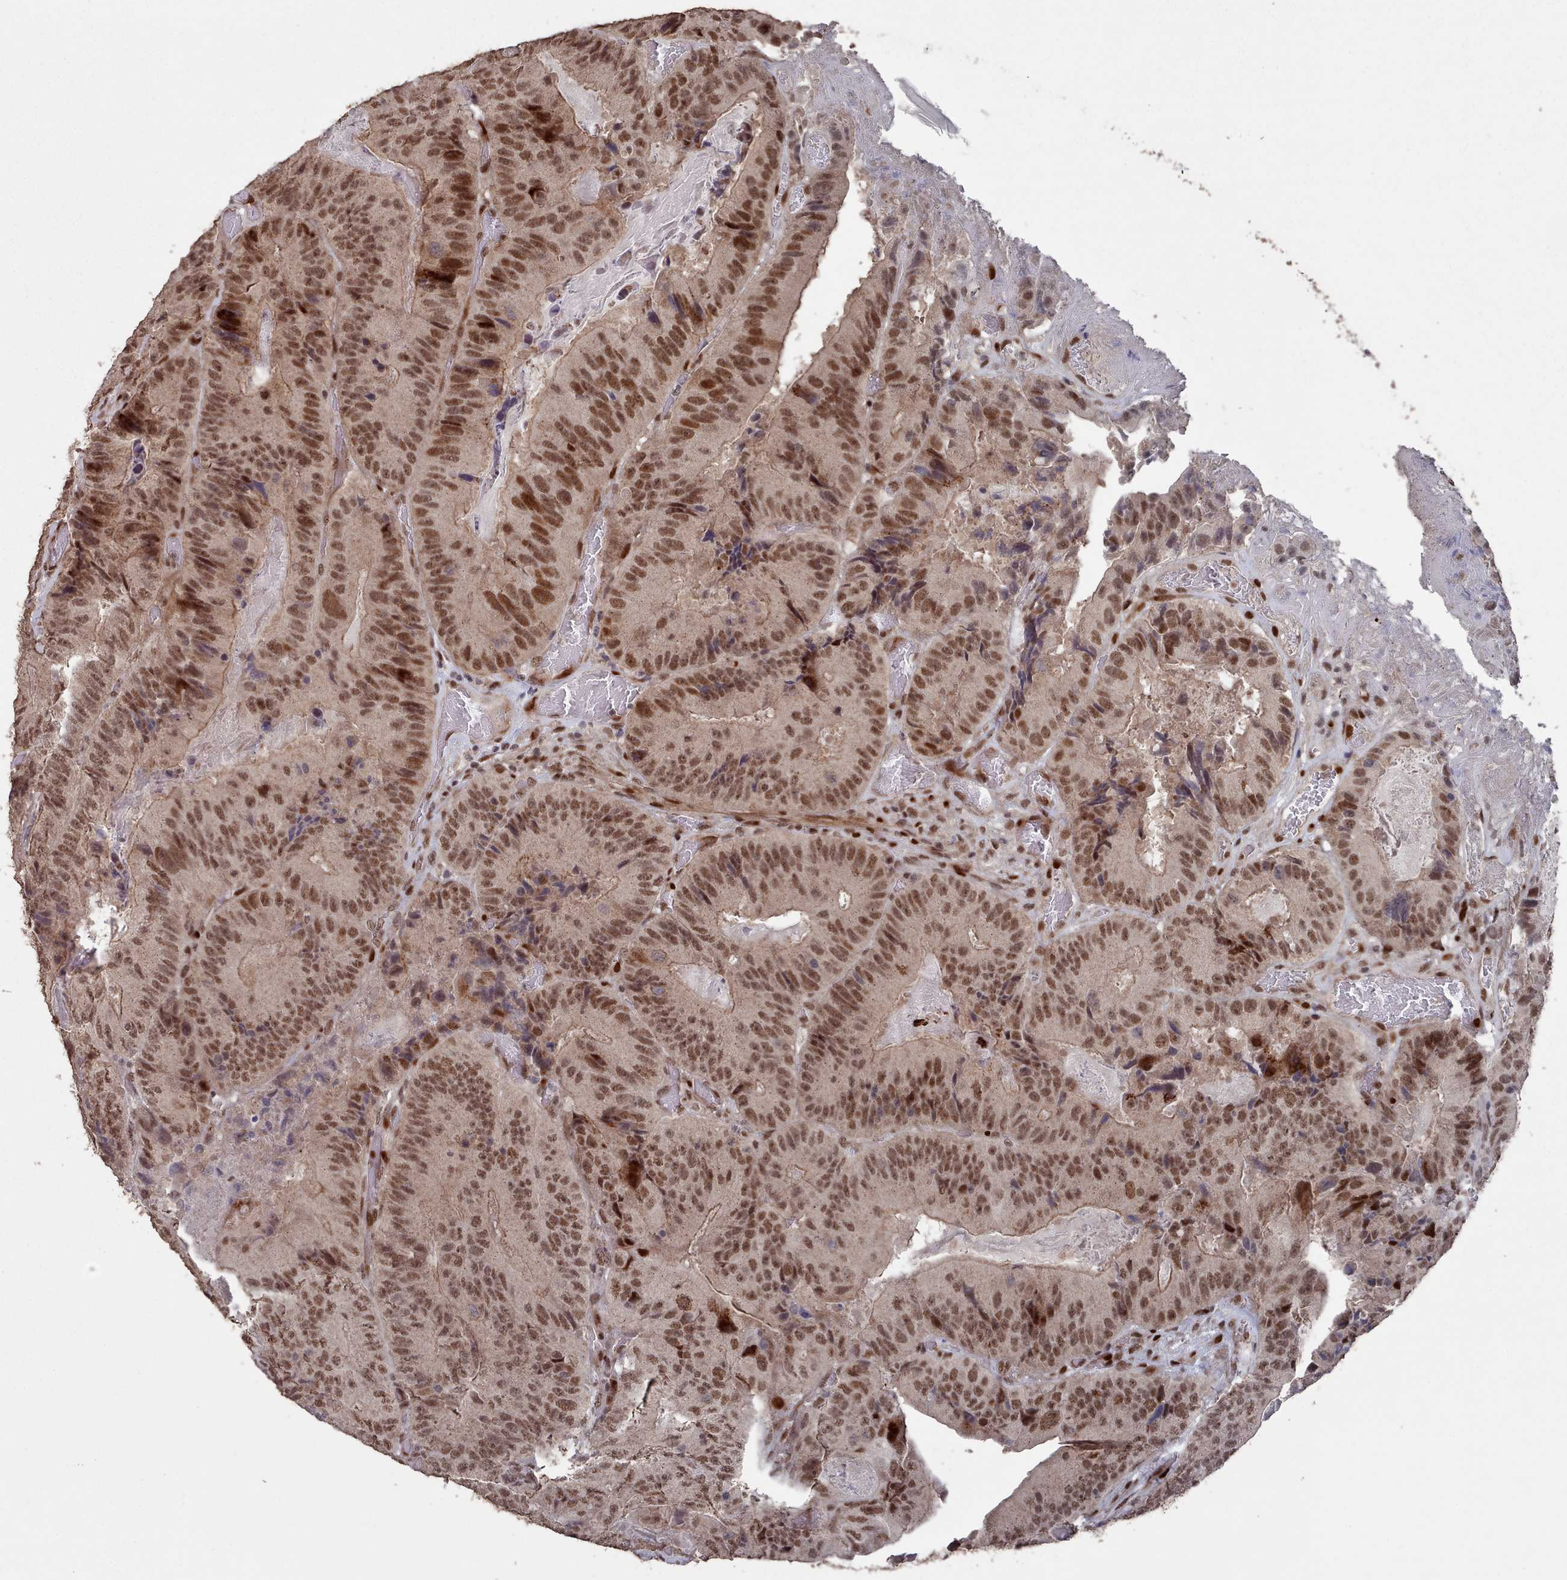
{"staining": {"intensity": "strong", "quantity": ">75%", "location": "nuclear"}, "tissue": "colorectal cancer", "cell_type": "Tumor cells", "image_type": "cancer", "snomed": [{"axis": "morphology", "description": "Adenocarcinoma, NOS"}, {"axis": "topography", "description": "Colon"}], "caption": "Protein staining exhibits strong nuclear expression in approximately >75% of tumor cells in colorectal cancer (adenocarcinoma).", "gene": "PNRC2", "patient": {"sex": "female", "age": 86}}